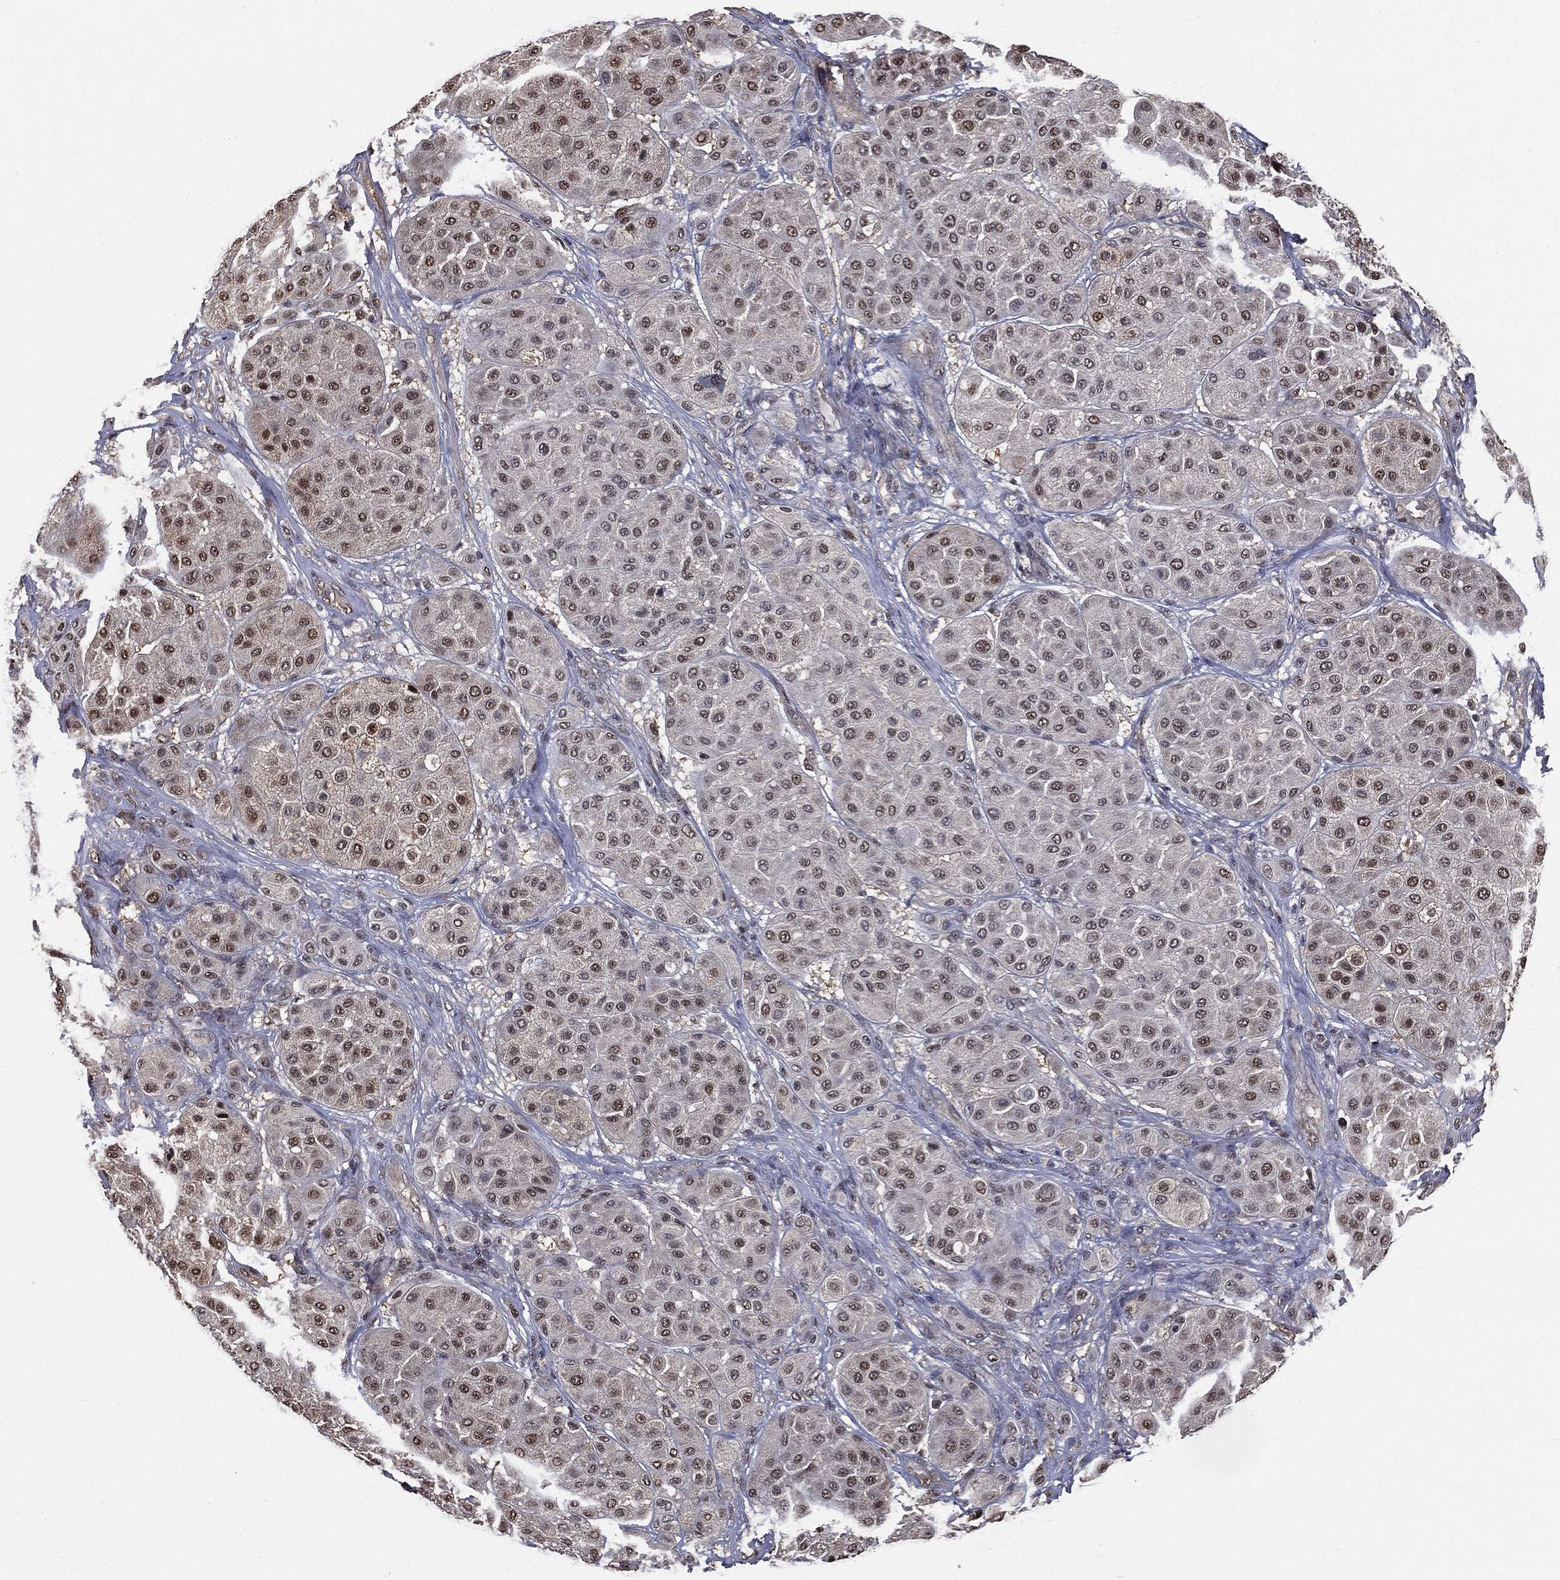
{"staining": {"intensity": "moderate", "quantity": "<25%", "location": "nuclear"}, "tissue": "melanoma", "cell_type": "Tumor cells", "image_type": "cancer", "snomed": [{"axis": "morphology", "description": "Malignant melanoma, Metastatic site"}, {"axis": "topography", "description": "Smooth muscle"}], "caption": "Protein analysis of melanoma tissue reveals moderate nuclear positivity in about <25% of tumor cells.", "gene": "SHLD2", "patient": {"sex": "male", "age": 41}}